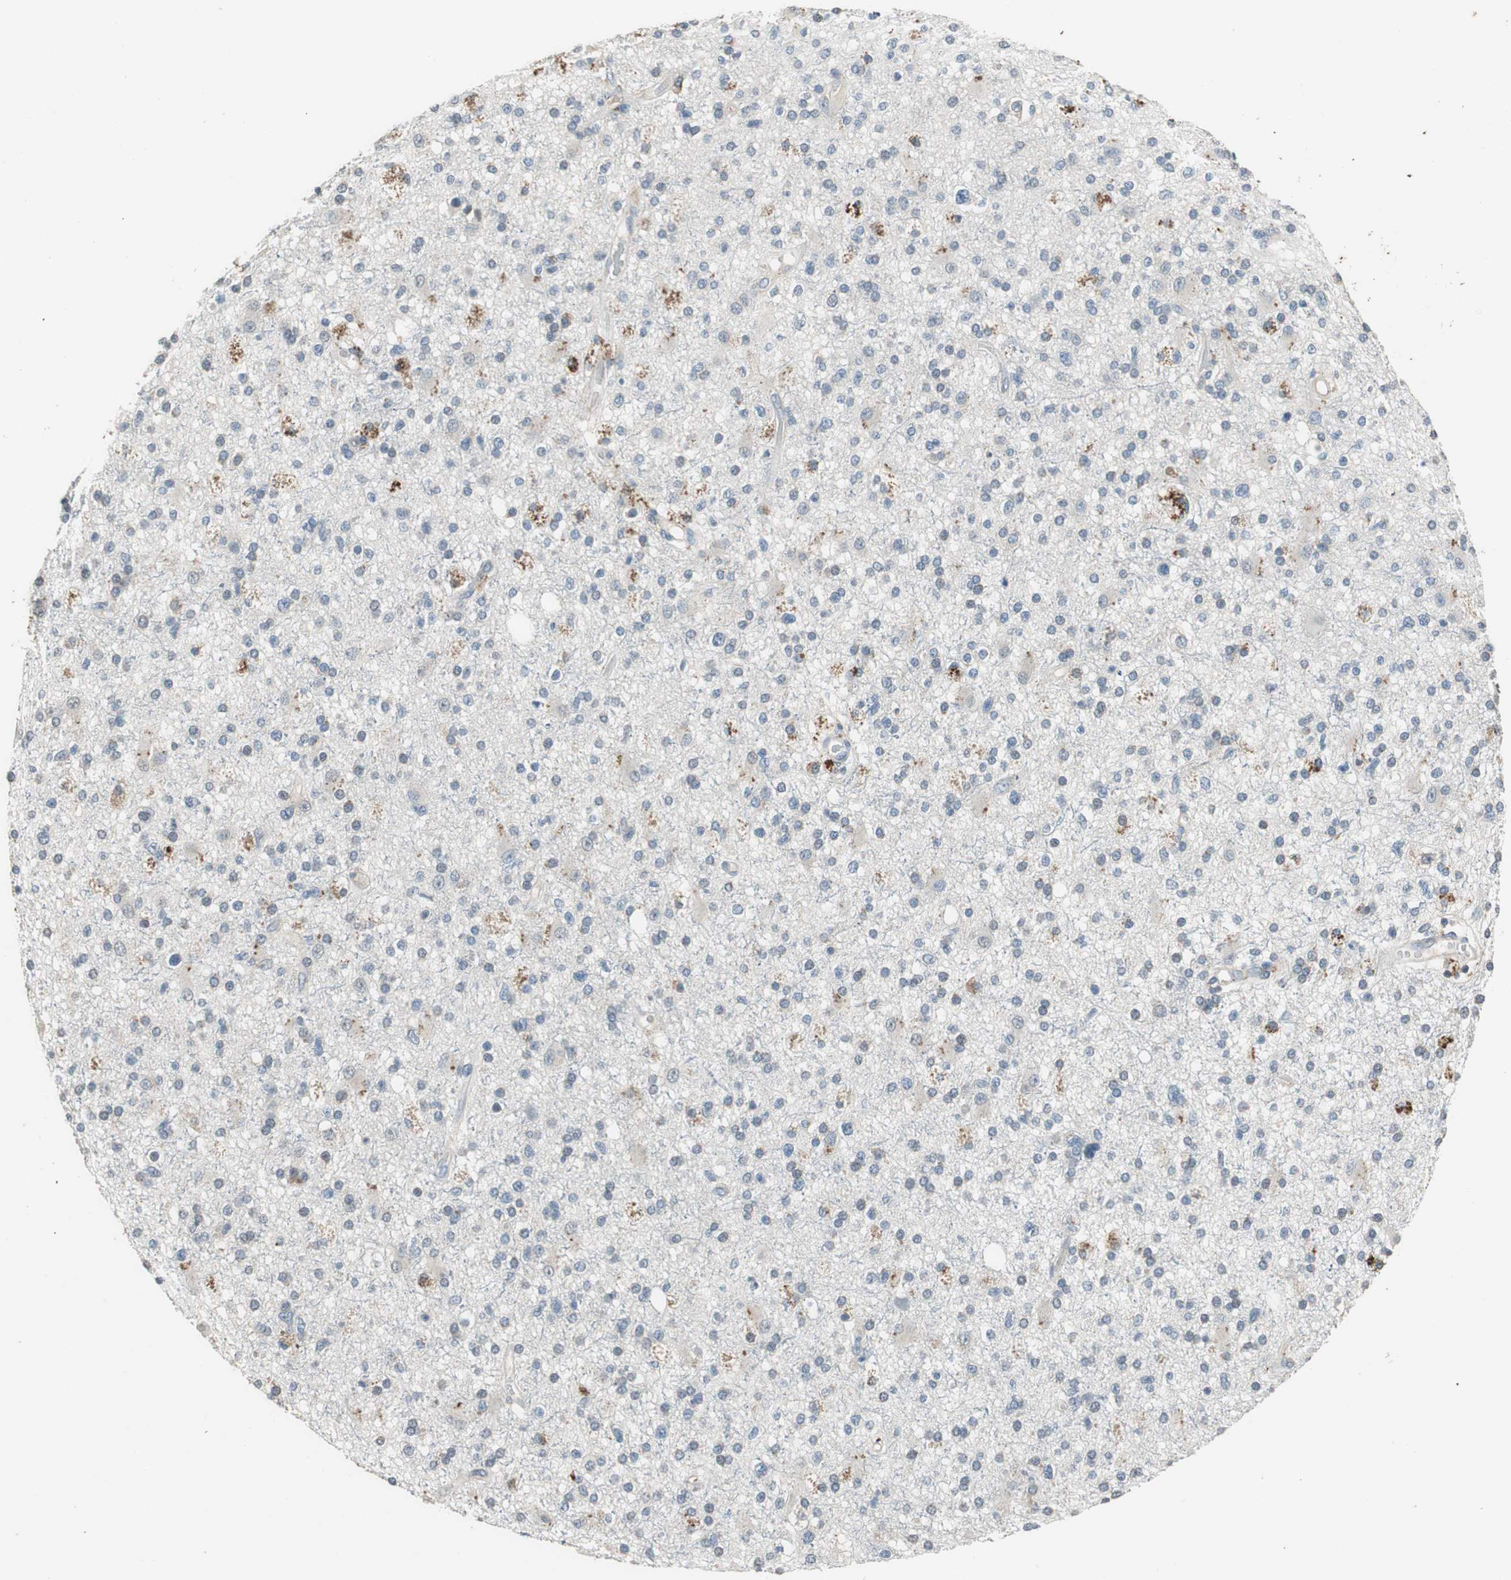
{"staining": {"intensity": "moderate", "quantity": "<25%", "location": "cytoplasmic/membranous"}, "tissue": "glioma", "cell_type": "Tumor cells", "image_type": "cancer", "snomed": [{"axis": "morphology", "description": "Glioma, malignant, High grade"}, {"axis": "topography", "description": "Brain"}], "caption": "Glioma stained with DAB (3,3'-diaminobenzidine) IHC shows low levels of moderate cytoplasmic/membranous positivity in approximately <25% of tumor cells.", "gene": "PI4KB", "patient": {"sex": "male", "age": 33}}